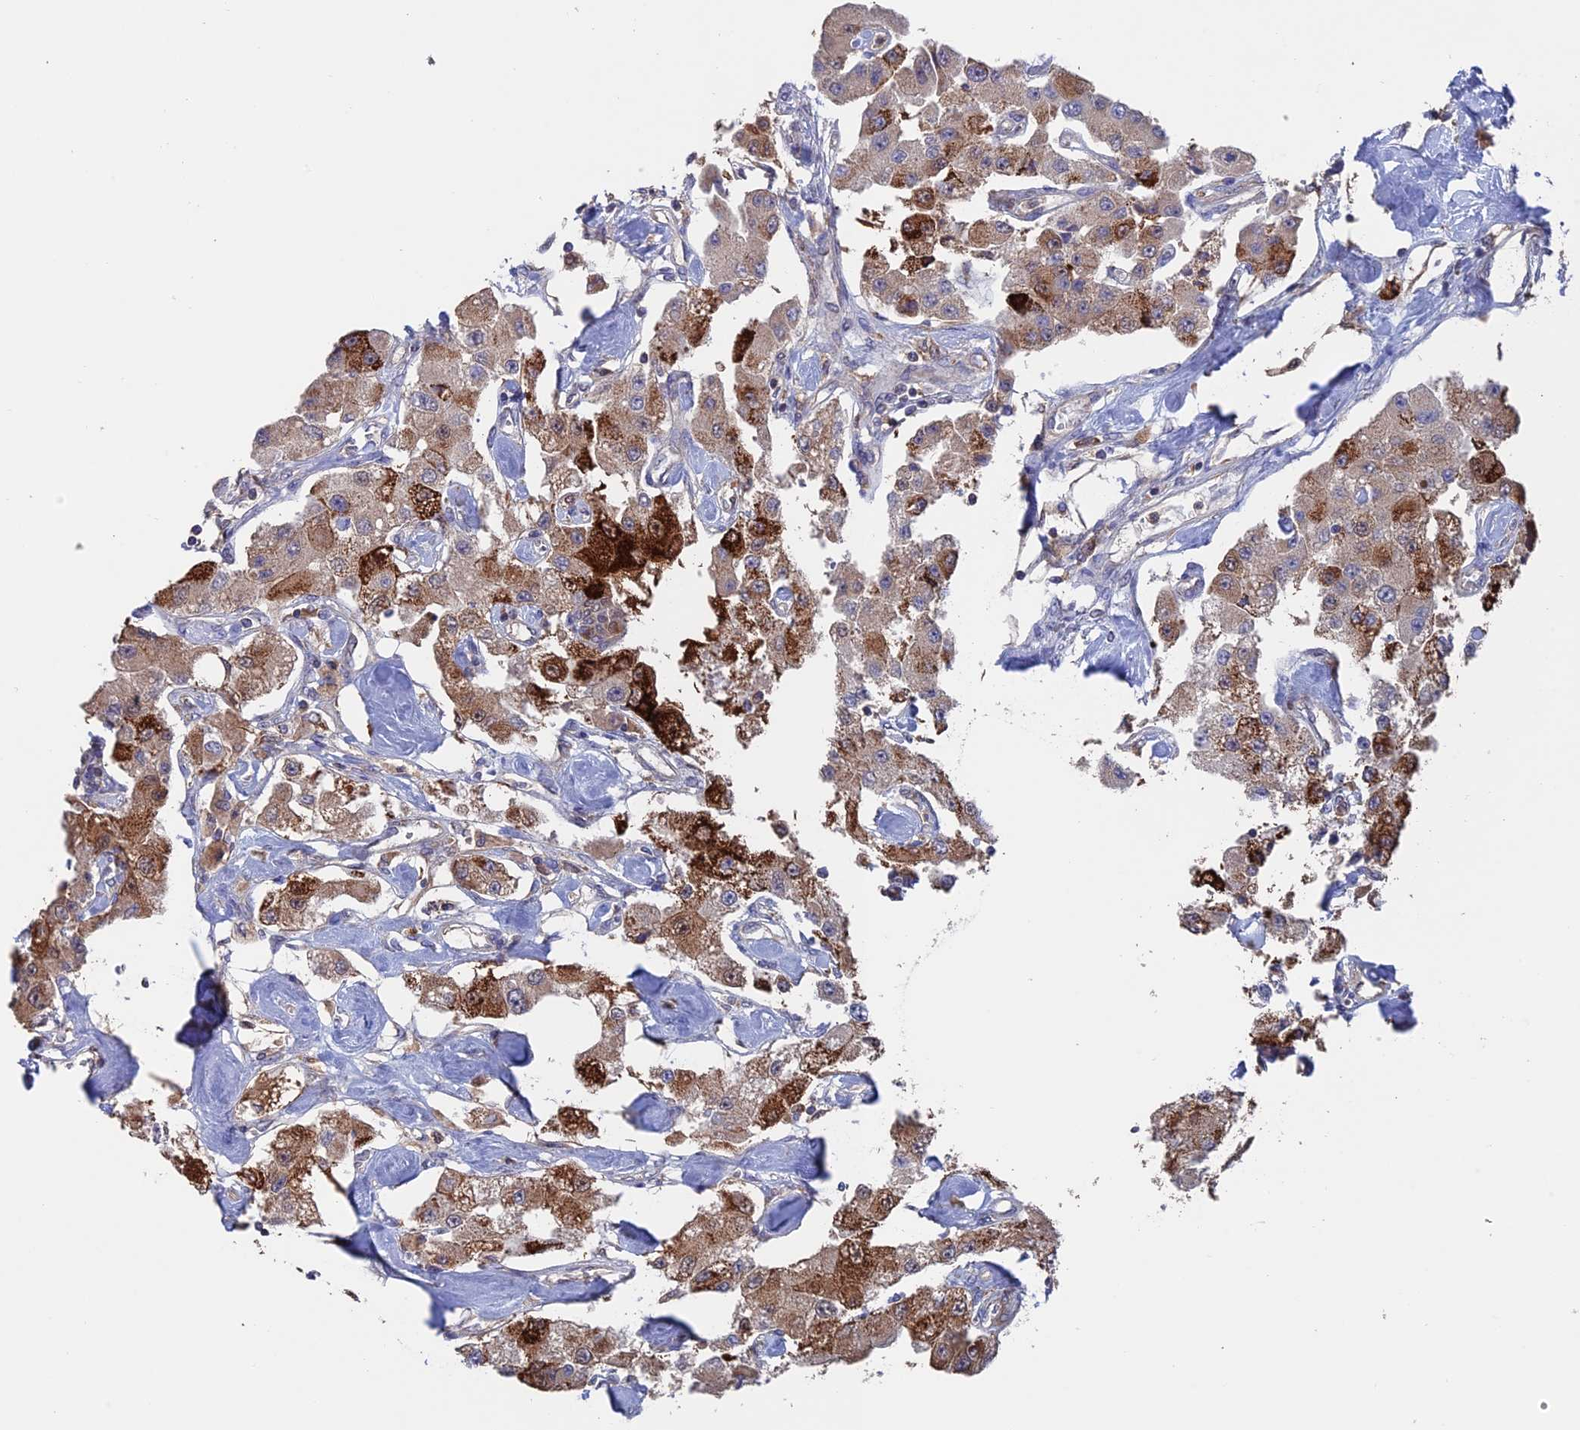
{"staining": {"intensity": "strong", "quantity": "<25%", "location": "cytoplasmic/membranous"}, "tissue": "carcinoid", "cell_type": "Tumor cells", "image_type": "cancer", "snomed": [{"axis": "morphology", "description": "Carcinoid, malignant, NOS"}, {"axis": "topography", "description": "Pancreas"}], "caption": "Strong cytoplasmic/membranous expression is present in approximately <25% of tumor cells in malignant carcinoid. The staining was performed using DAB (3,3'-diaminobenzidine) to visualize the protein expression in brown, while the nuclei were stained in blue with hematoxylin (Magnification: 20x).", "gene": "DTYMK", "patient": {"sex": "male", "age": 41}}